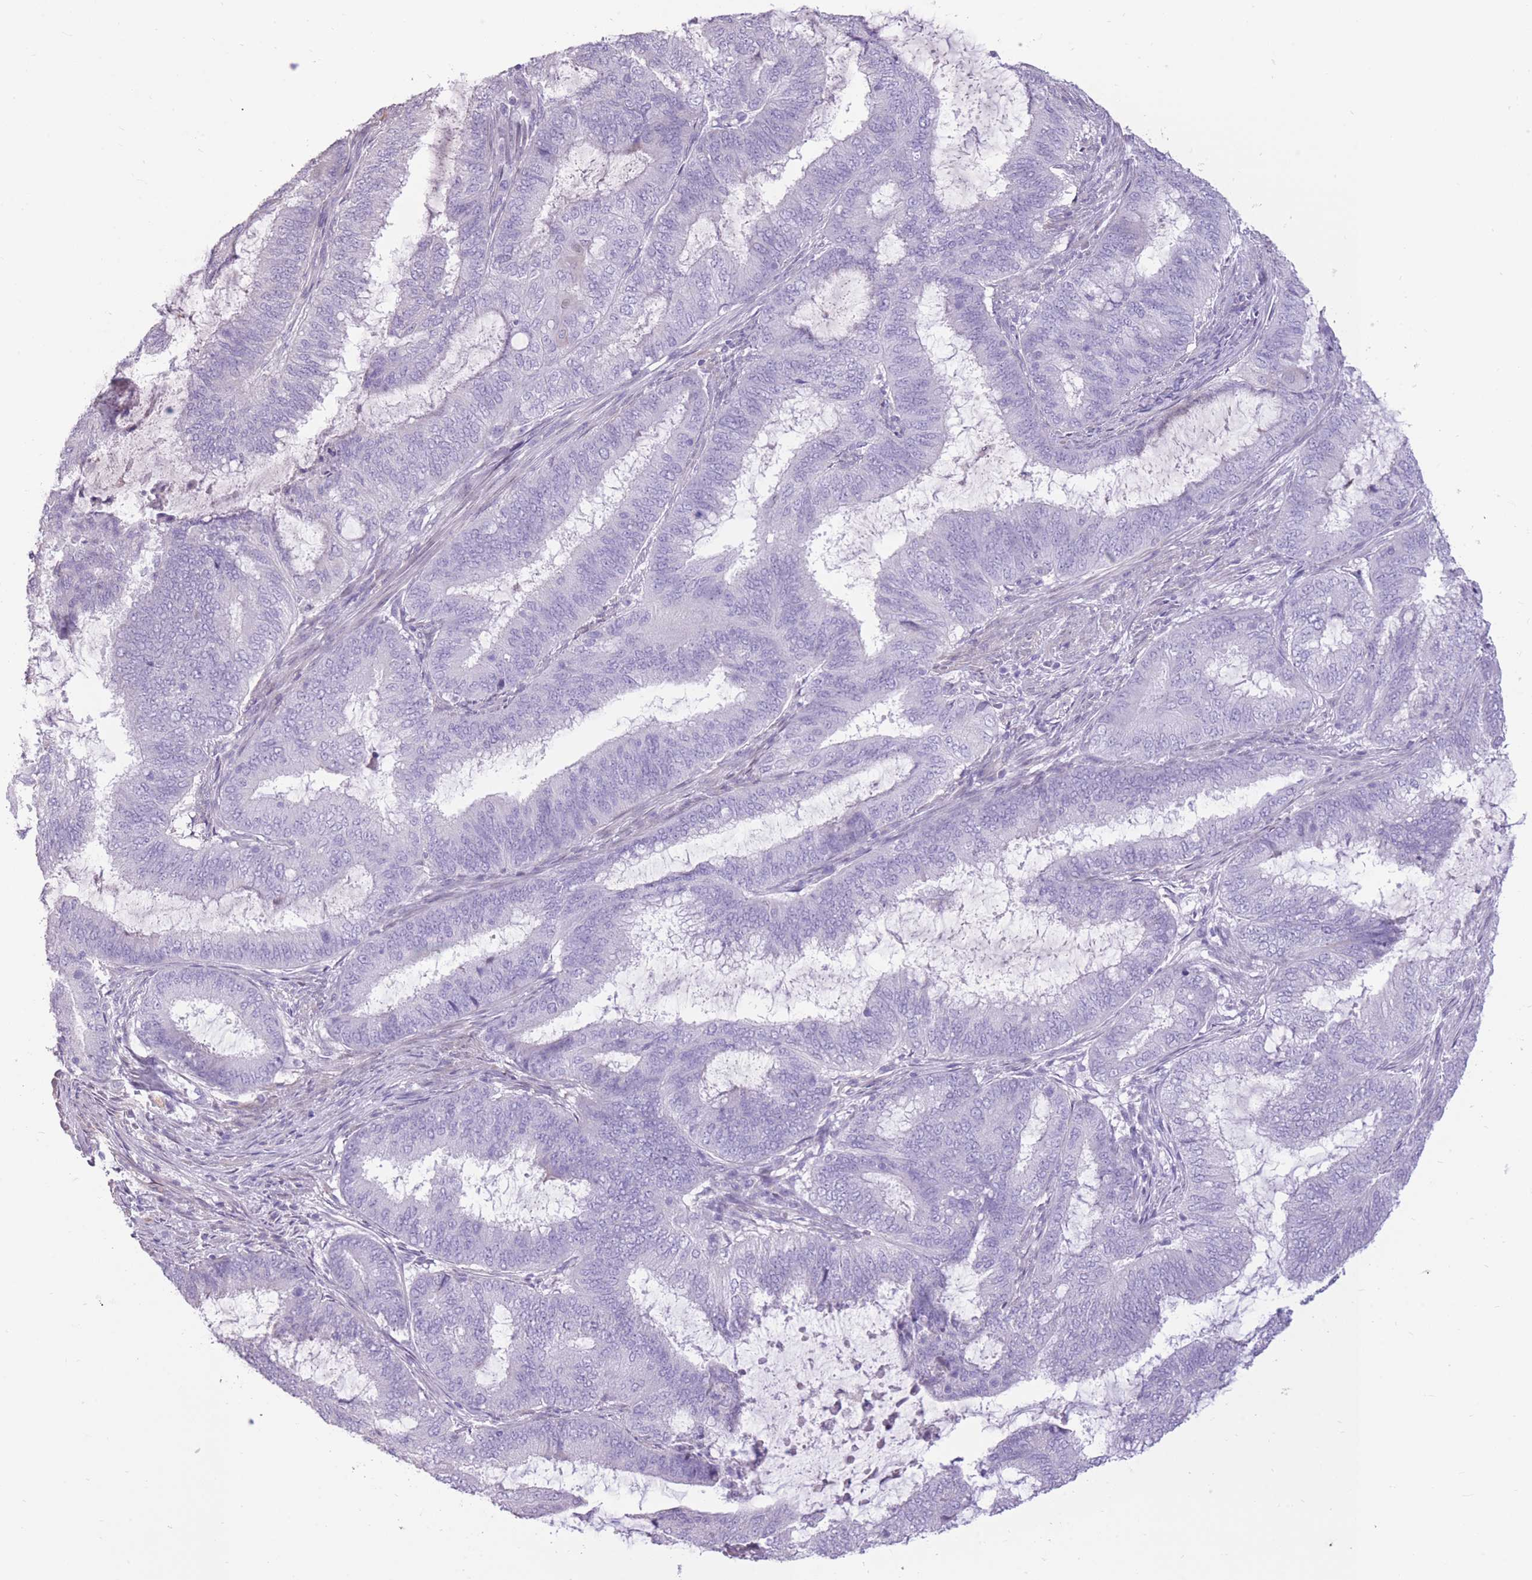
{"staining": {"intensity": "negative", "quantity": "none", "location": "none"}, "tissue": "endometrial cancer", "cell_type": "Tumor cells", "image_type": "cancer", "snomed": [{"axis": "morphology", "description": "Adenocarcinoma, NOS"}, {"axis": "topography", "description": "Endometrium"}], "caption": "This is an immunohistochemistry photomicrograph of endometrial adenocarcinoma. There is no positivity in tumor cells.", "gene": "WDR70", "patient": {"sex": "female", "age": 51}}